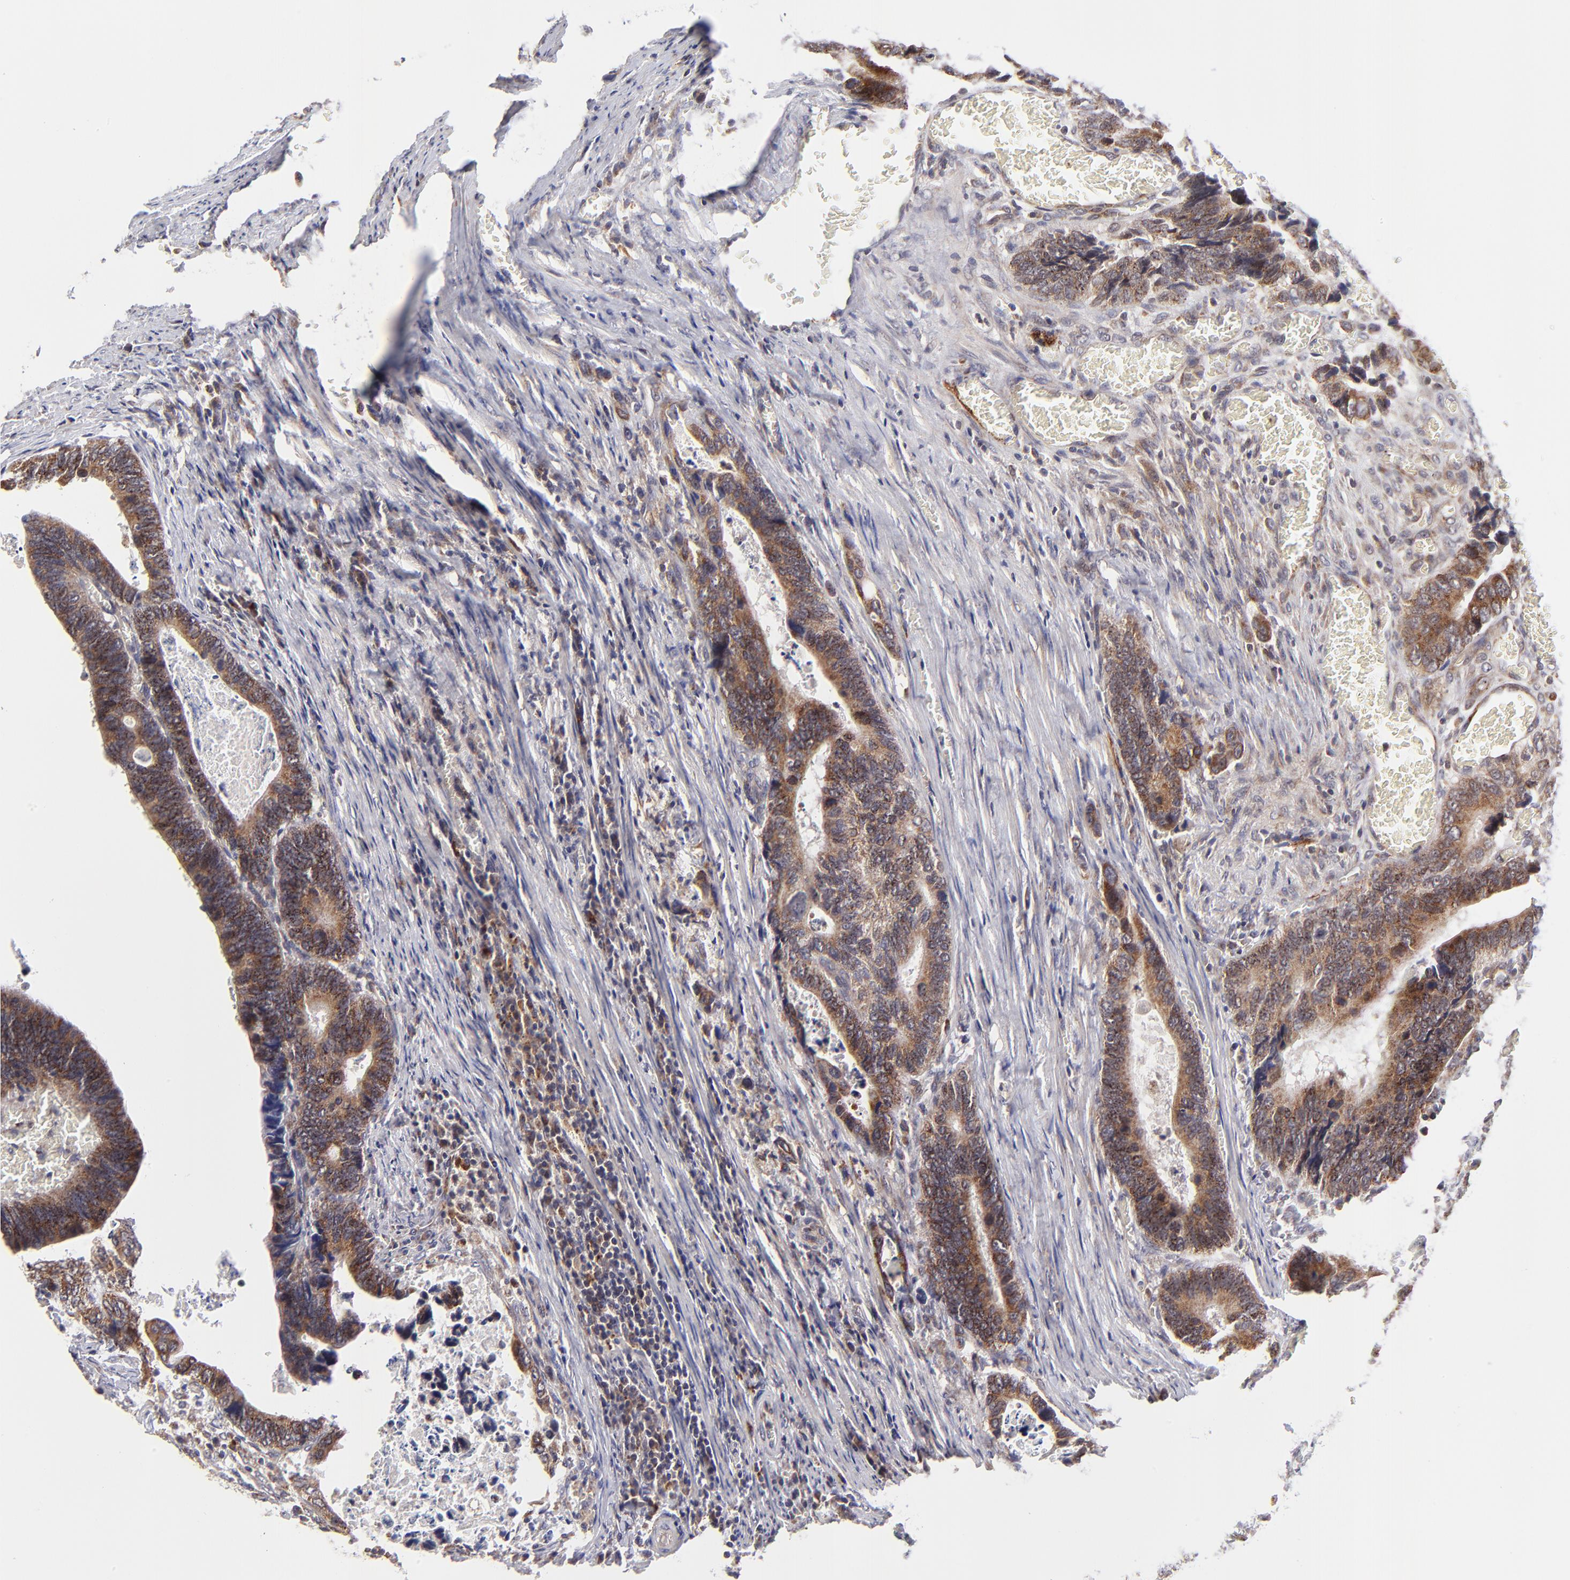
{"staining": {"intensity": "strong", "quantity": ">75%", "location": "cytoplasmic/membranous"}, "tissue": "colorectal cancer", "cell_type": "Tumor cells", "image_type": "cancer", "snomed": [{"axis": "morphology", "description": "Adenocarcinoma, NOS"}, {"axis": "topography", "description": "Colon"}], "caption": "Immunohistochemistry micrograph of neoplastic tissue: human adenocarcinoma (colorectal) stained using immunohistochemistry (IHC) reveals high levels of strong protein expression localized specifically in the cytoplasmic/membranous of tumor cells, appearing as a cytoplasmic/membranous brown color.", "gene": "MAP2K7", "patient": {"sex": "male", "age": 72}}